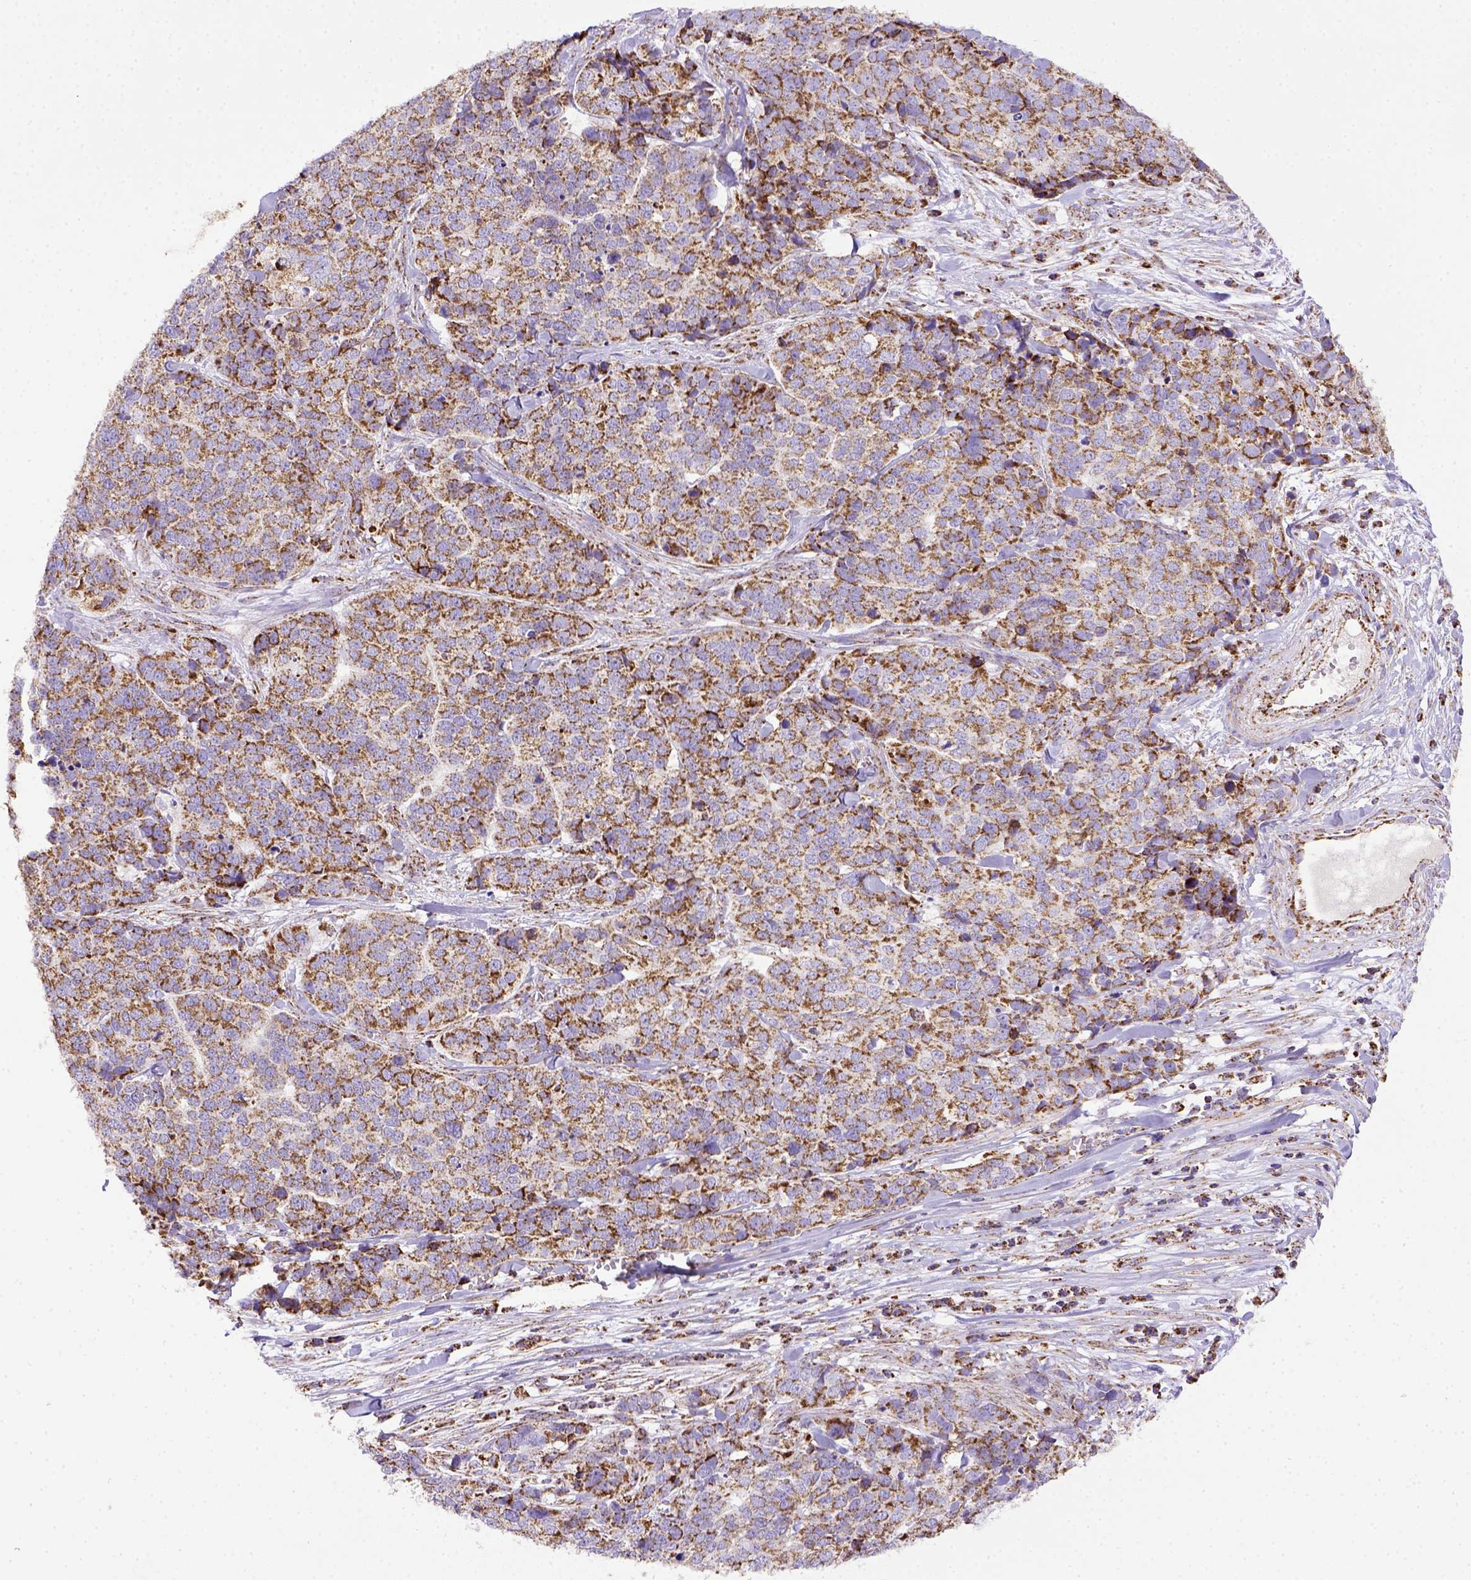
{"staining": {"intensity": "moderate", "quantity": ">75%", "location": "cytoplasmic/membranous"}, "tissue": "ovarian cancer", "cell_type": "Tumor cells", "image_type": "cancer", "snomed": [{"axis": "morphology", "description": "Carcinoma, endometroid"}, {"axis": "topography", "description": "Ovary"}], "caption": "Immunohistochemistry (DAB) staining of ovarian endometroid carcinoma demonstrates moderate cytoplasmic/membranous protein expression in approximately >75% of tumor cells.", "gene": "MT-CO1", "patient": {"sex": "female", "age": 65}}